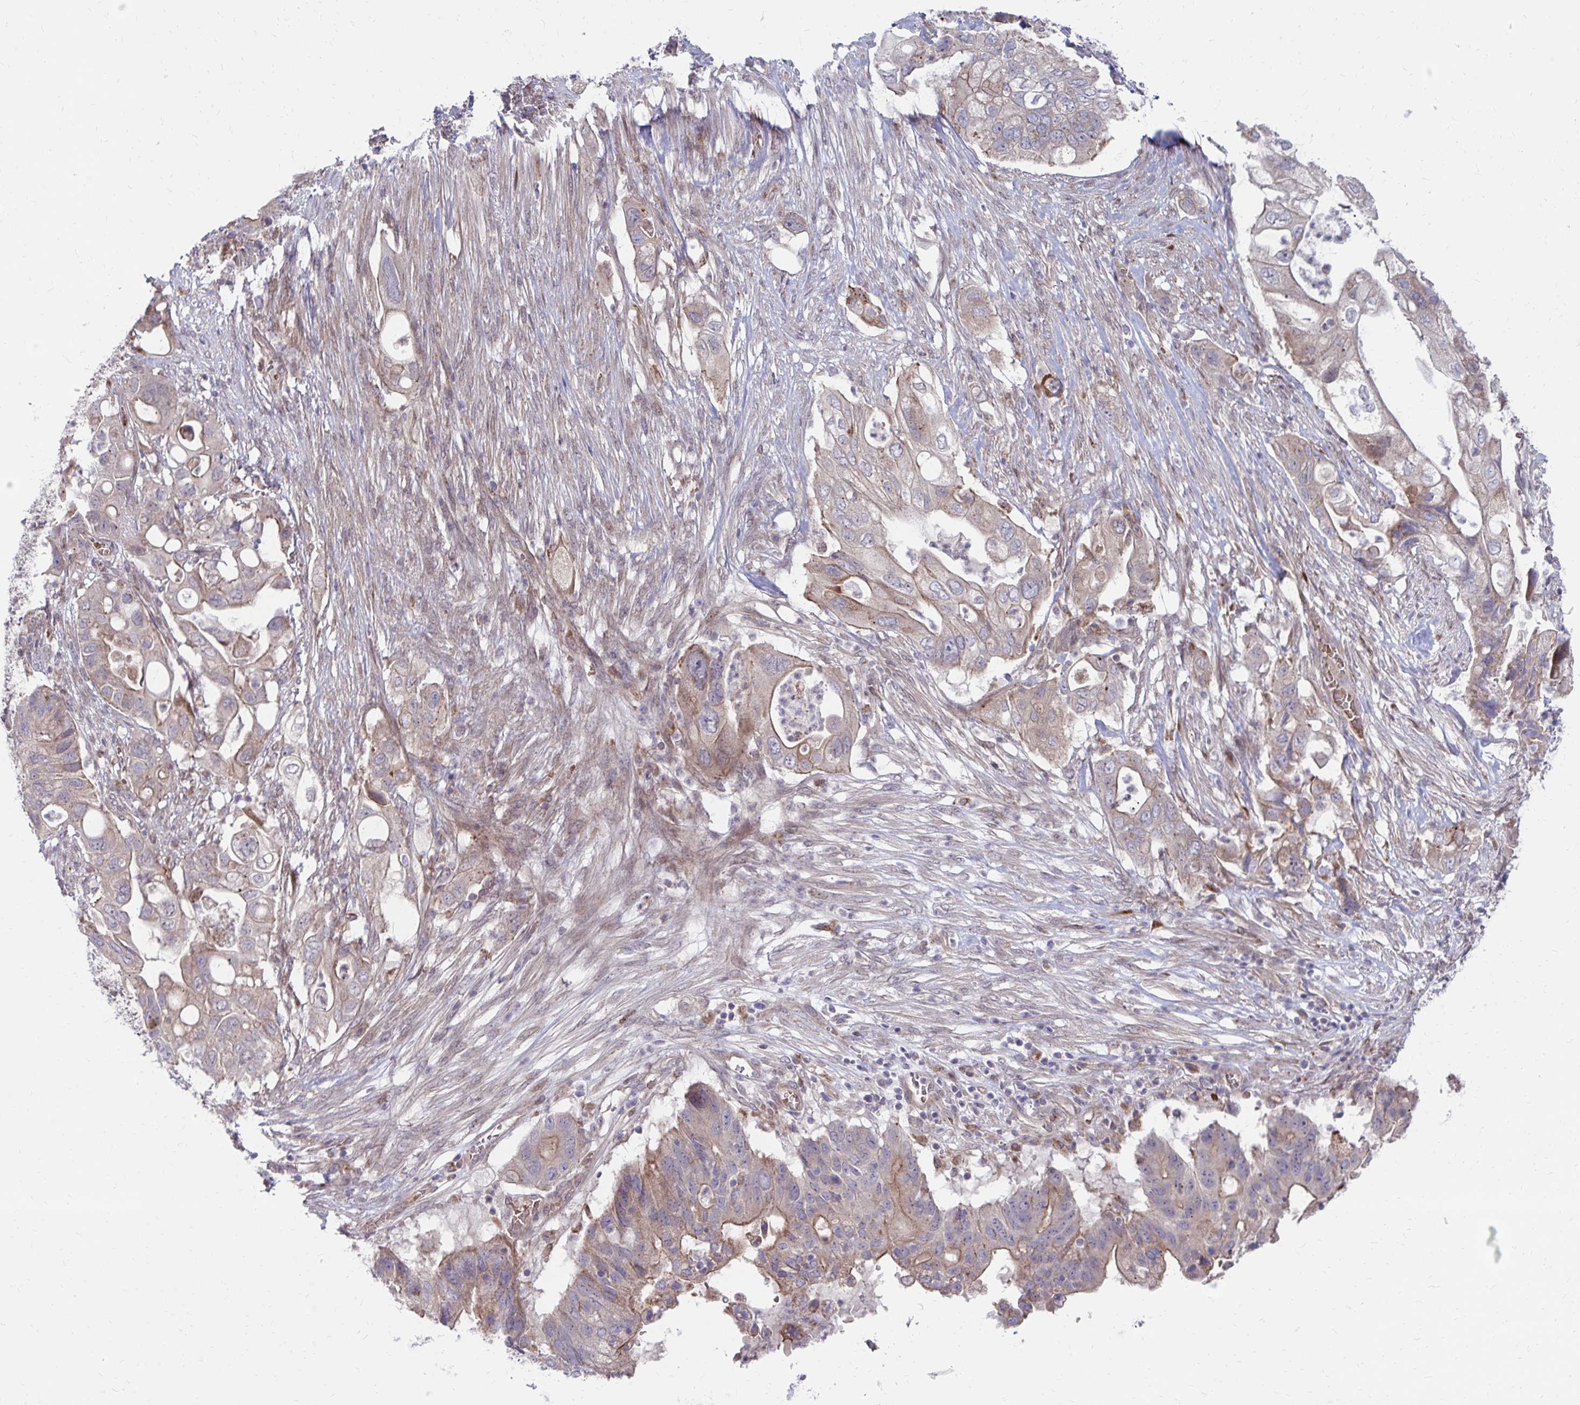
{"staining": {"intensity": "weak", "quantity": "25%-75%", "location": "cytoplasmic/membranous"}, "tissue": "pancreatic cancer", "cell_type": "Tumor cells", "image_type": "cancer", "snomed": [{"axis": "morphology", "description": "Adenocarcinoma, NOS"}, {"axis": "topography", "description": "Pancreas"}], "caption": "DAB (3,3'-diaminobenzidine) immunohistochemical staining of human adenocarcinoma (pancreatic) reveals weak cytoplasmic/membranous protein positivity in approximately 25%-75% of tumor cells.", "gene": "ITPR2", "patient": {"sex": "female", "age": 72}}